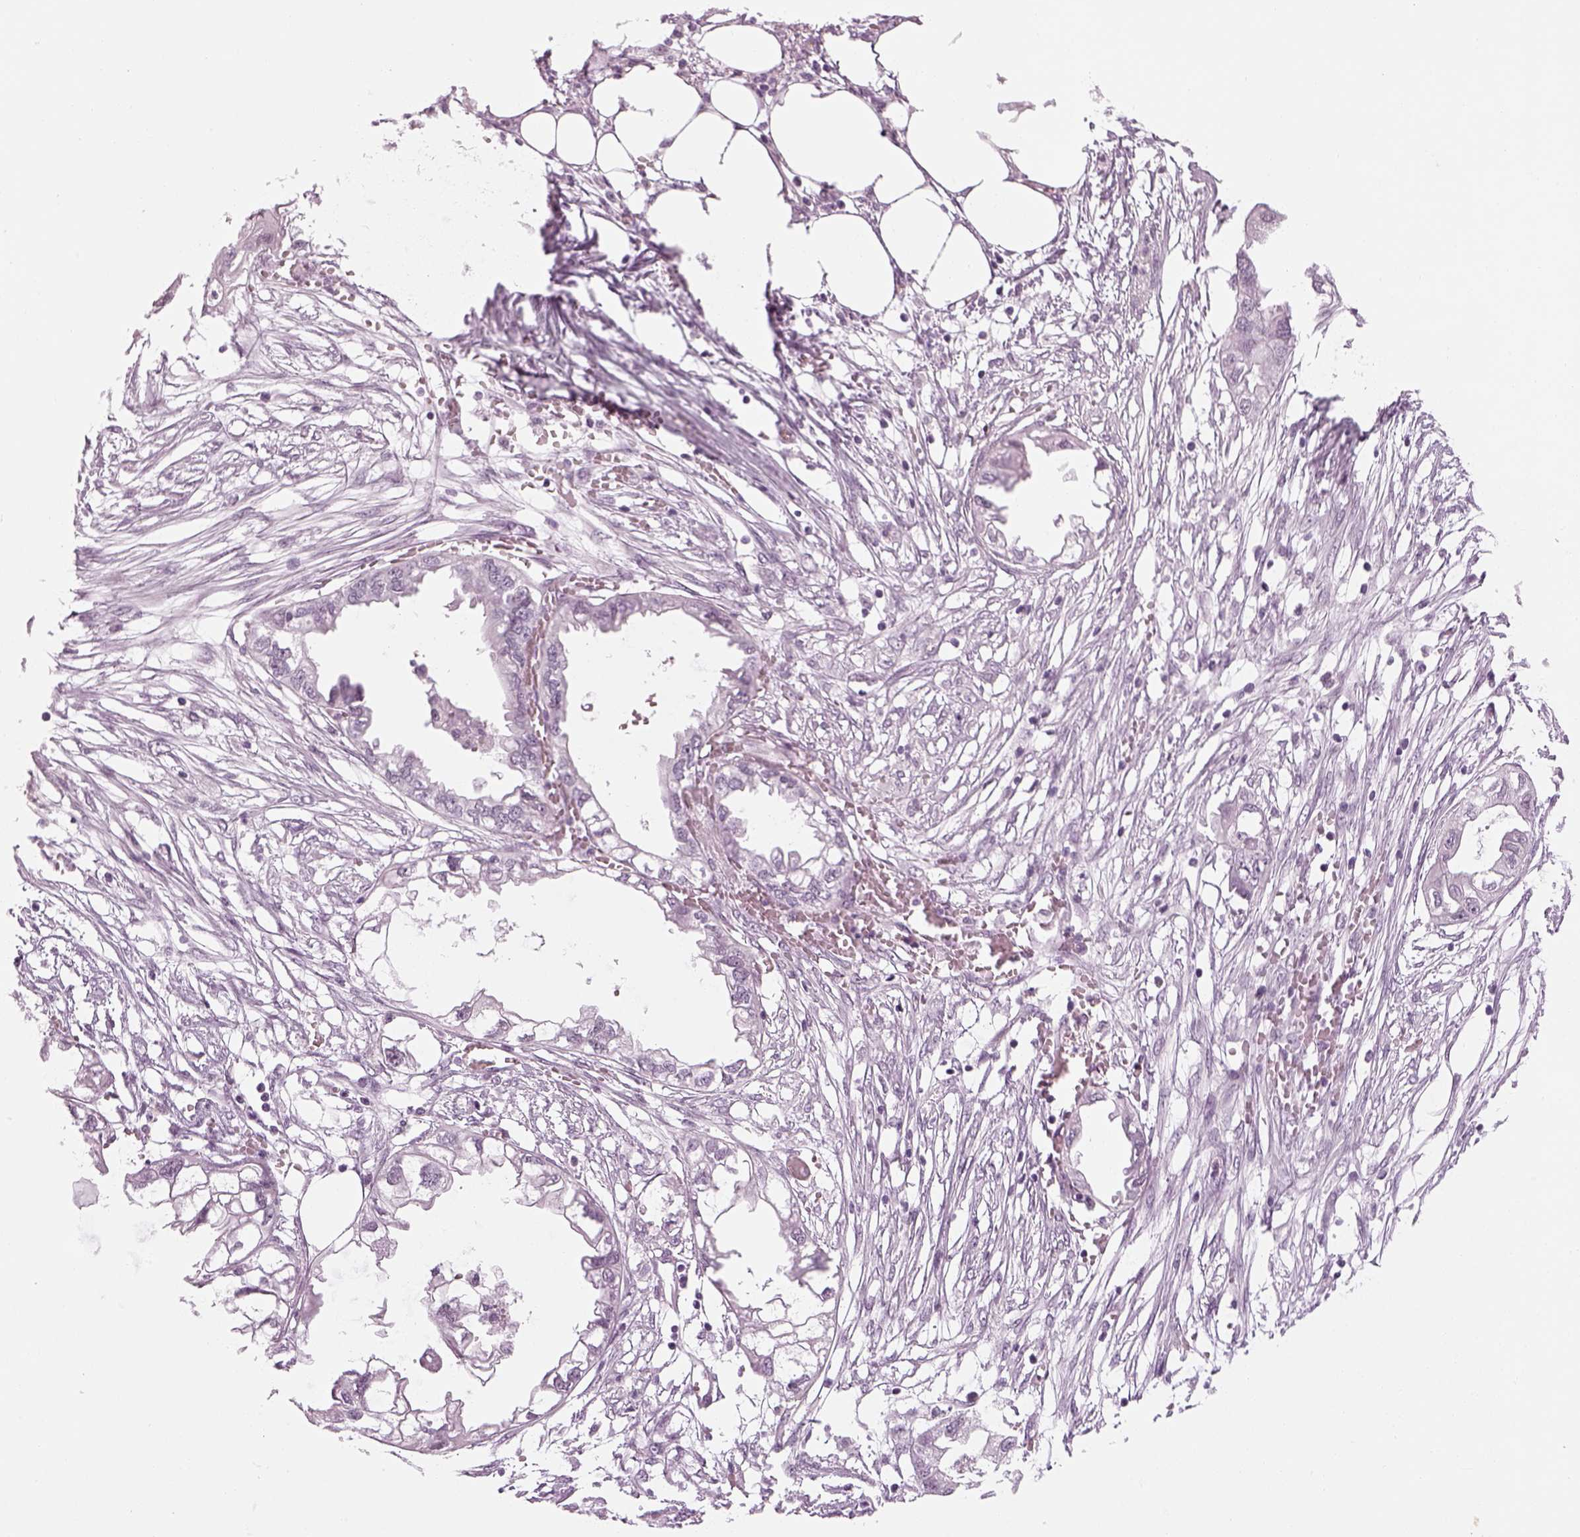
{"staining": {"intensity": "negative", "quantity": "none", "location": "none"}, "tissue": "endometrial cancer", "cell_type": "Tumor cells", "image_type": "cancer", "snomed": [{"axis": "morphology", "description": "Adenocarcinoma, NOS"}, {"axis": "morphology", "description": "Adenocarcinoma, metastatic, NOS"}, {"axis": "topography", "description": "Adipose tissue"}, {"axis": "topography", "description": "Endometrium"}], "caption": "A micrograph of human endometrial cancer is negative for staining in tumor cells.", "gene": "KCNG2", "patient": {"sex": "female", "age": 67}}